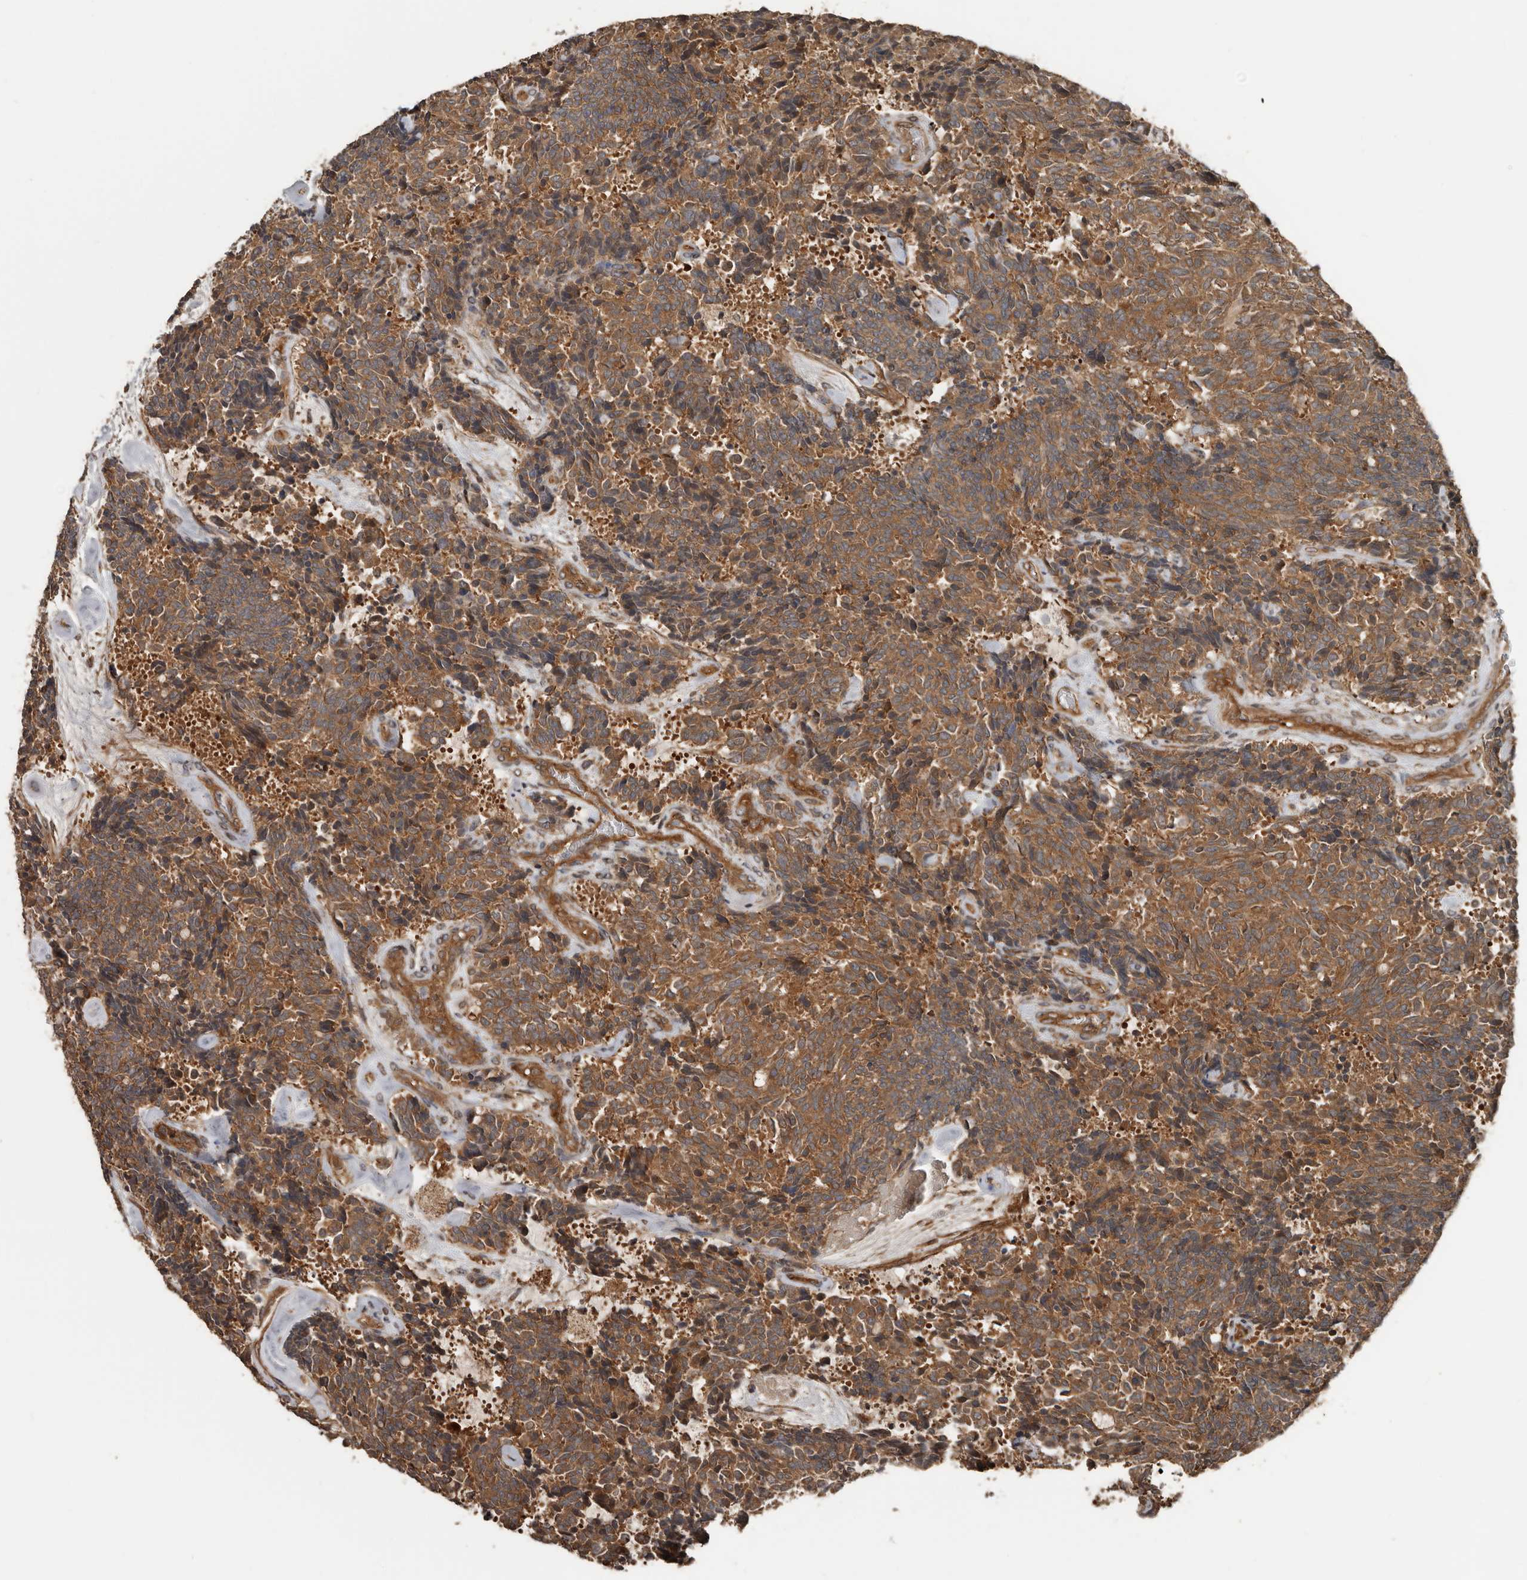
{"staining": {"intensity": "moderate", "quantity": ">75%", "location": "cytoplasmic/membranous"}, "tissue": "carcinoid", "cell_type": "Tumor cells", "image_type": "cancer", "snomed": [{"axis": "morphology", "description": "Carcinoid, malignant, NOS"}, {"axis": "topography", "description": "Pancreas"}], "caption": "Tumor cells demonstrate medium levels of moderate cytoplasmic/membranous staining in approximately >75% of cells in carcinoid.", "gene": "EXOC3L1", "patient": {"sex": "female", "age": 54}}